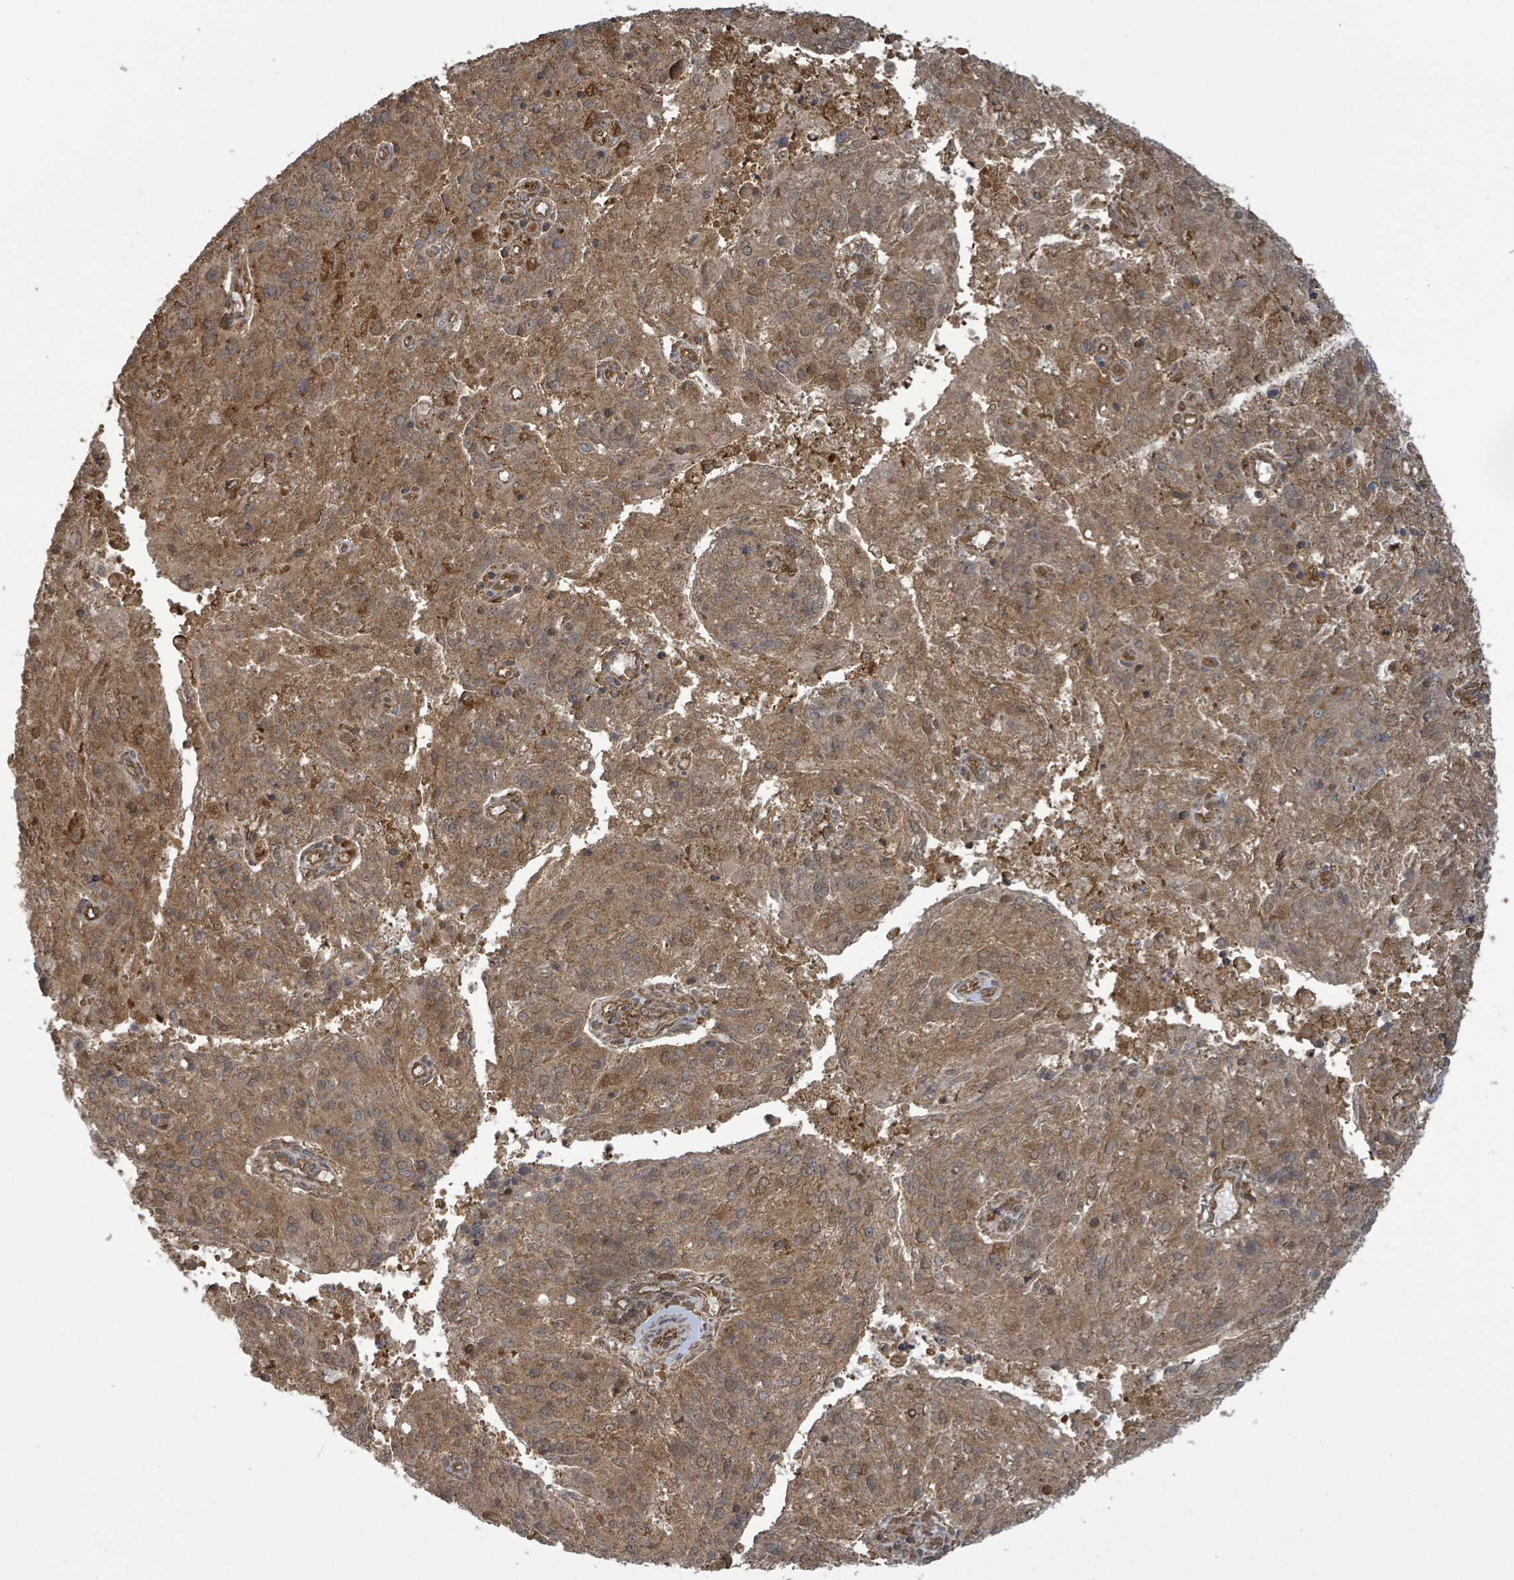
{"staining": {"intensity": "moderate", "quantity": ">75%", "location": "cytoplasmic/membranous"}, "tissue": "endometrial cancer", "cell_type": "Tumor cells", "image_type": "cancer", "snomed": [{"axis": "morphology", "description": "Adenocarcinoma, NOS"}, {"axis": "topography", "description": "Endometrium"}], "caption": "Human adenocarcinoma (endometrial) stained with a brown dye reveals moderate cytoplasmic/membranous positive staining in approximately >75% of tumor cells.", "gene": "KLC1", "patient": {"sex": "female", "age": 82}}